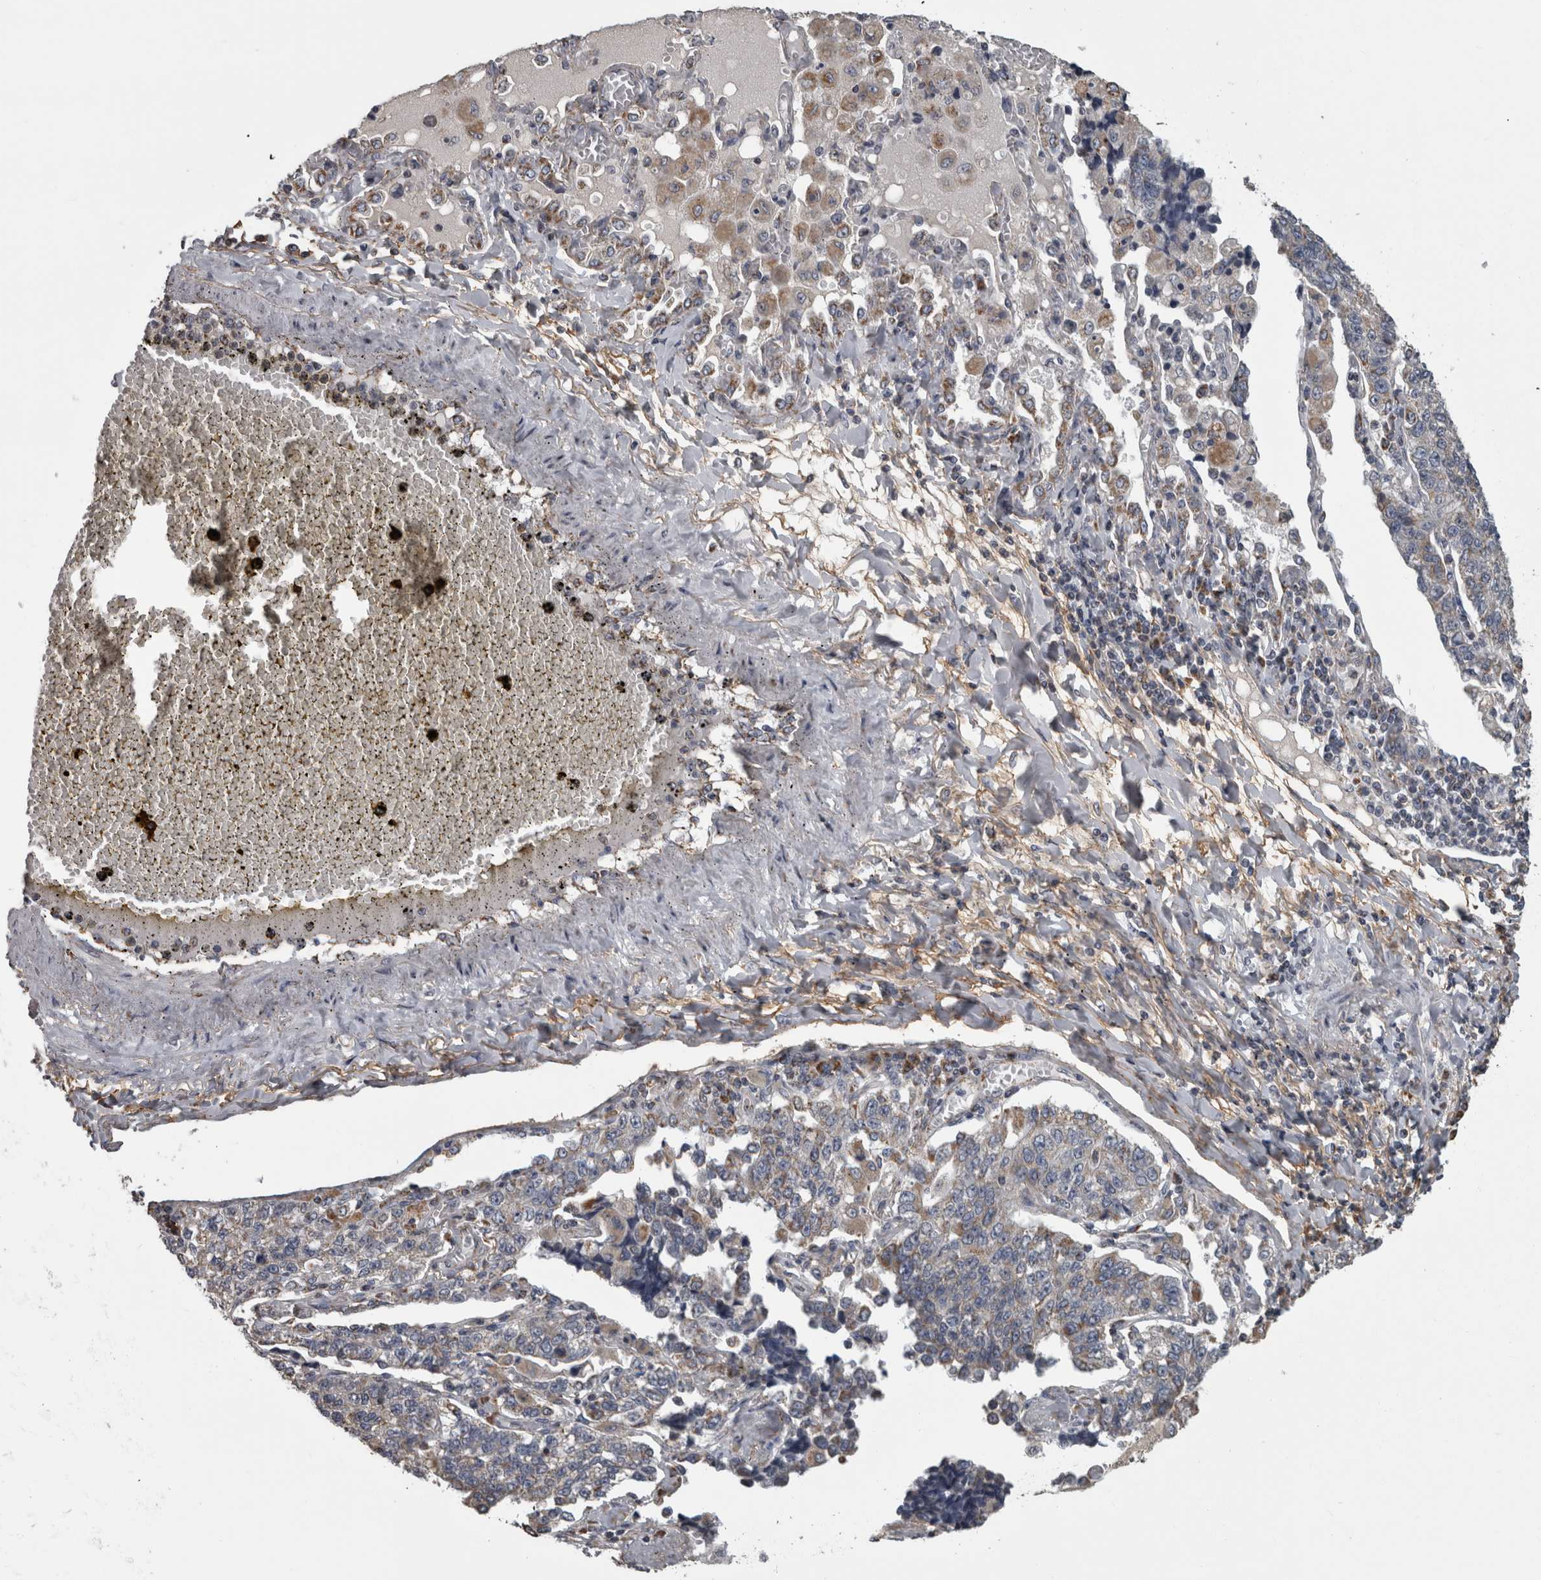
{"staining": {"intensity": "weak", "quantity": "<25%", "location": "cytoplasmic/membranous"}, "tissue": "lung cancer", "cell_type": "Tumor cells", "image_type": "cancer", "snomed": [{"axis": "morphology", "description": "Adenocarcinoma, NOS"}, {"axis": "topography", "description": "Lung"}], "caption": "Immunohistochemistry of lung cancer (adenocarcinoma) reveals no staining in tumor cells.", "gene": "FRK", "patient": {"sex": "male", "age": 49}}